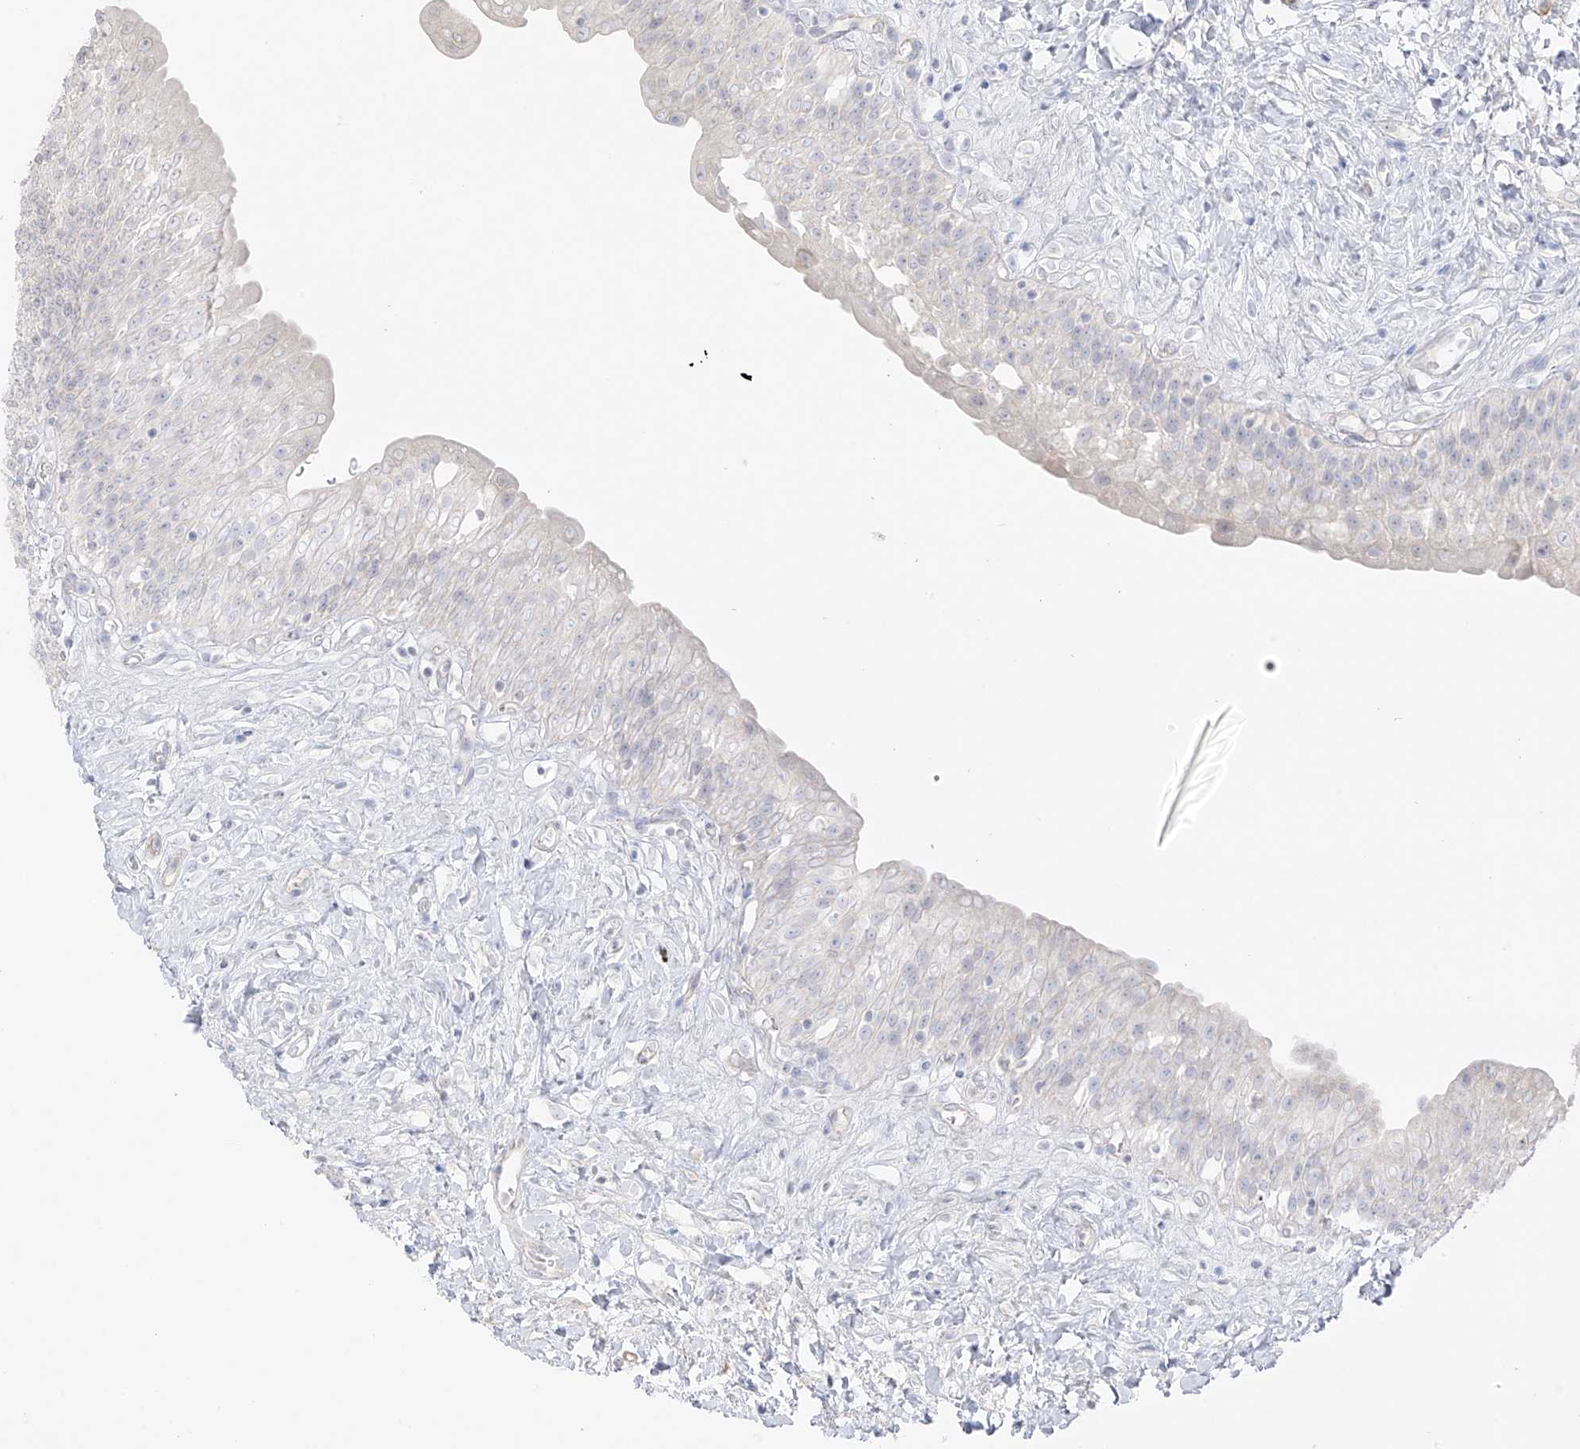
{"staining": {"intensity": "negative", "quantity": "none", "location": "none"}, "tissue": "urinary bladder", "cell_type": "Urothelial cells", "image_type": "normal", "snomed": [{"axis": "morphology", "description": "Normal tissue, NOS"}, {"axis": "topography", "description": "Urinary bladder"}], "caption": "This is an immunohistochemistry micrograph of benign human urinary bladder. There is no positivity in urothelial cells.", "gene": "C11orf87", "patient": {"sex": "male", "age": 51}}